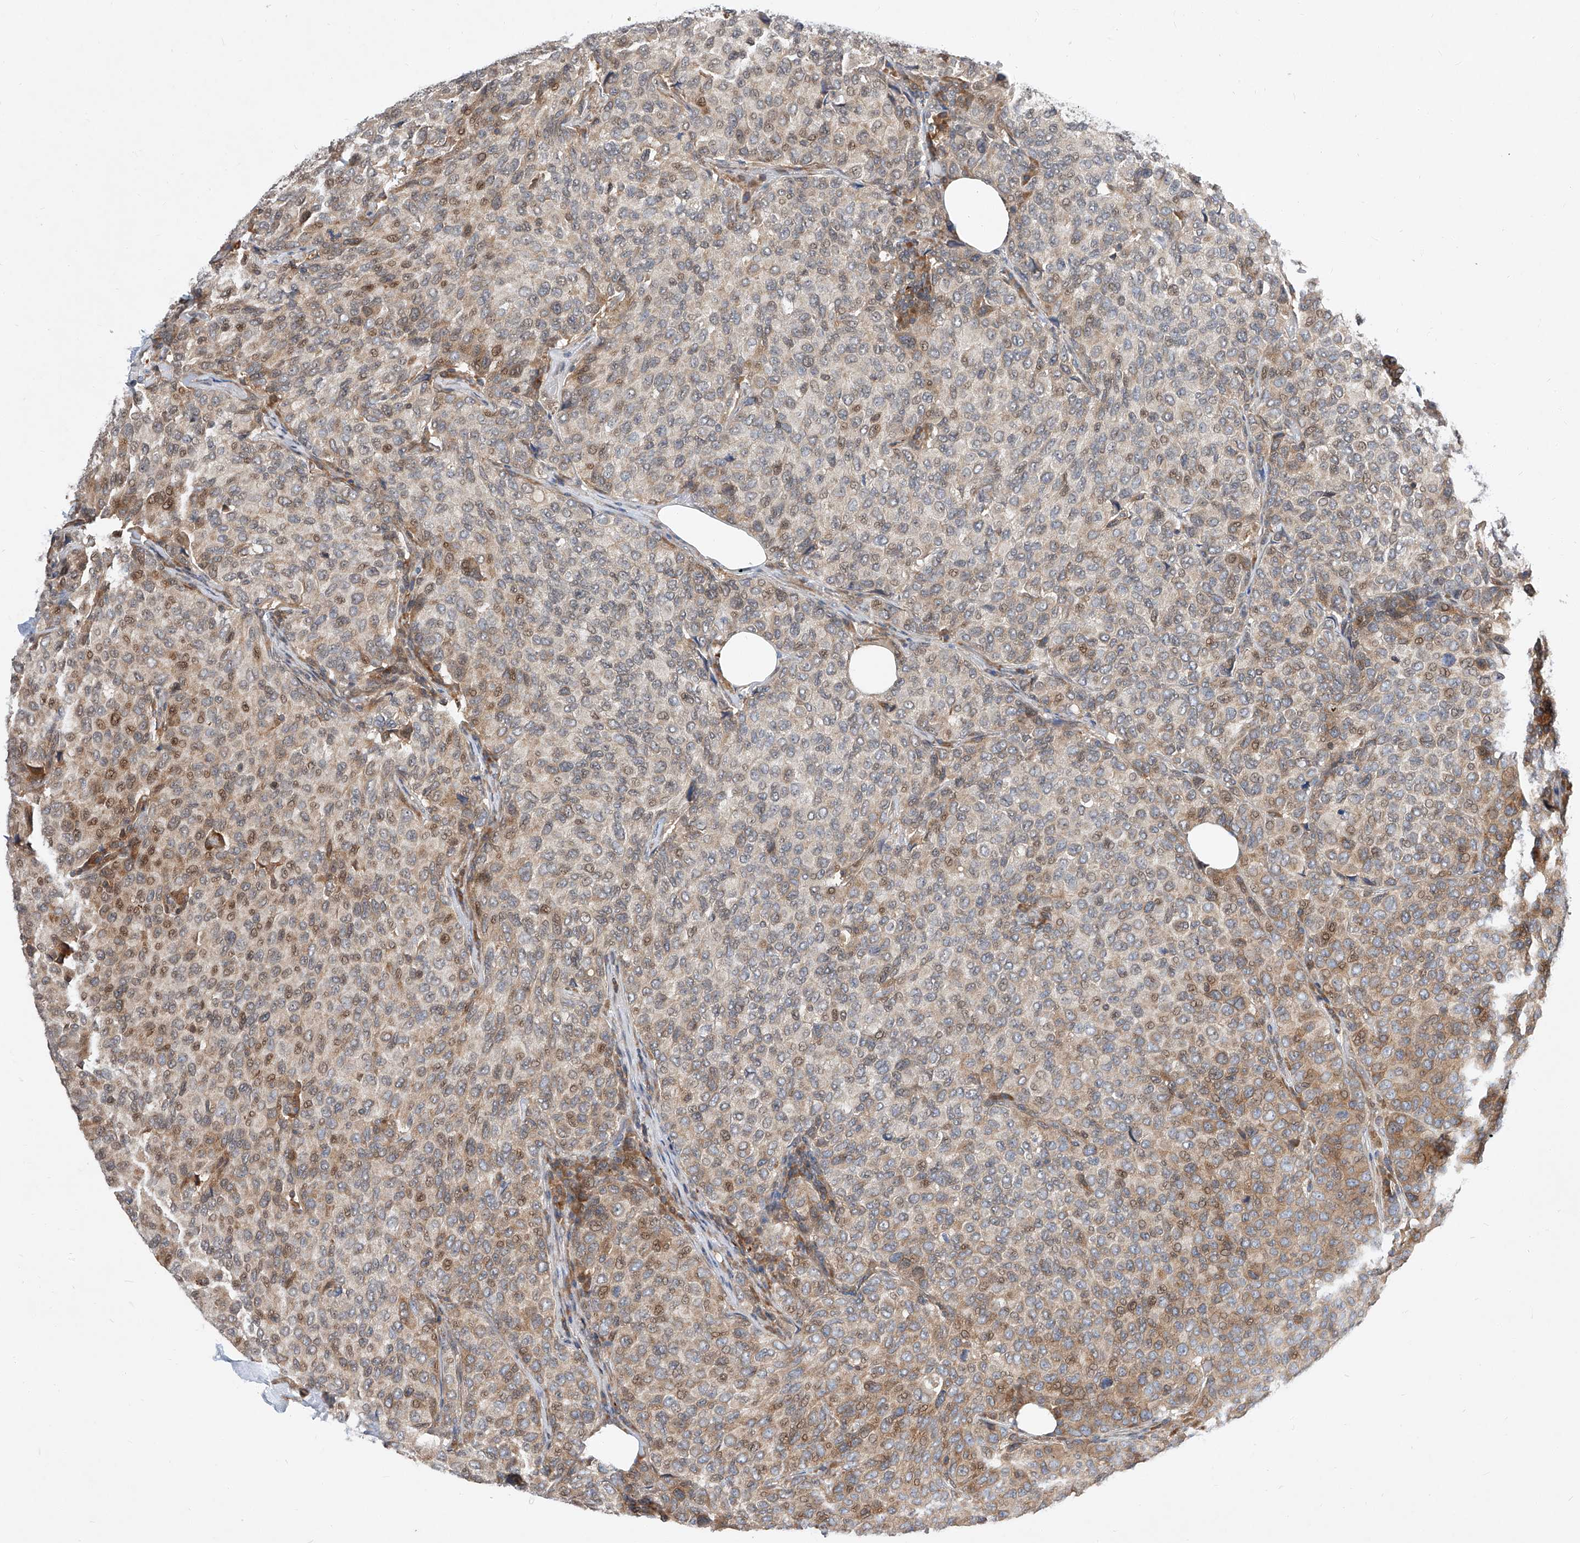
{"staining": {"intensity": "weak", "quantity": "25%-75%", "location": "nuclear"}, "tissue": "breast cancer", "cell_type": "Tumor cells", "image_type": "cancer", "snomed": [{"axis": "morphology", "description": "Duct carcinoma"}, {"axis": "topography", "description": "Breast"}], "caption": "Immunohistochemistry of human breast intraductal carcinoma shows low levels of weak nuclear positivity in approximately 25%-75% of tumor cells. (DAB (3,3'-diaminobenzidine) IHC, brown staining for protein, blue staining for nuclei).", "gene": "DIRAS3", "patient": {"sex": "female", "age": 55}}